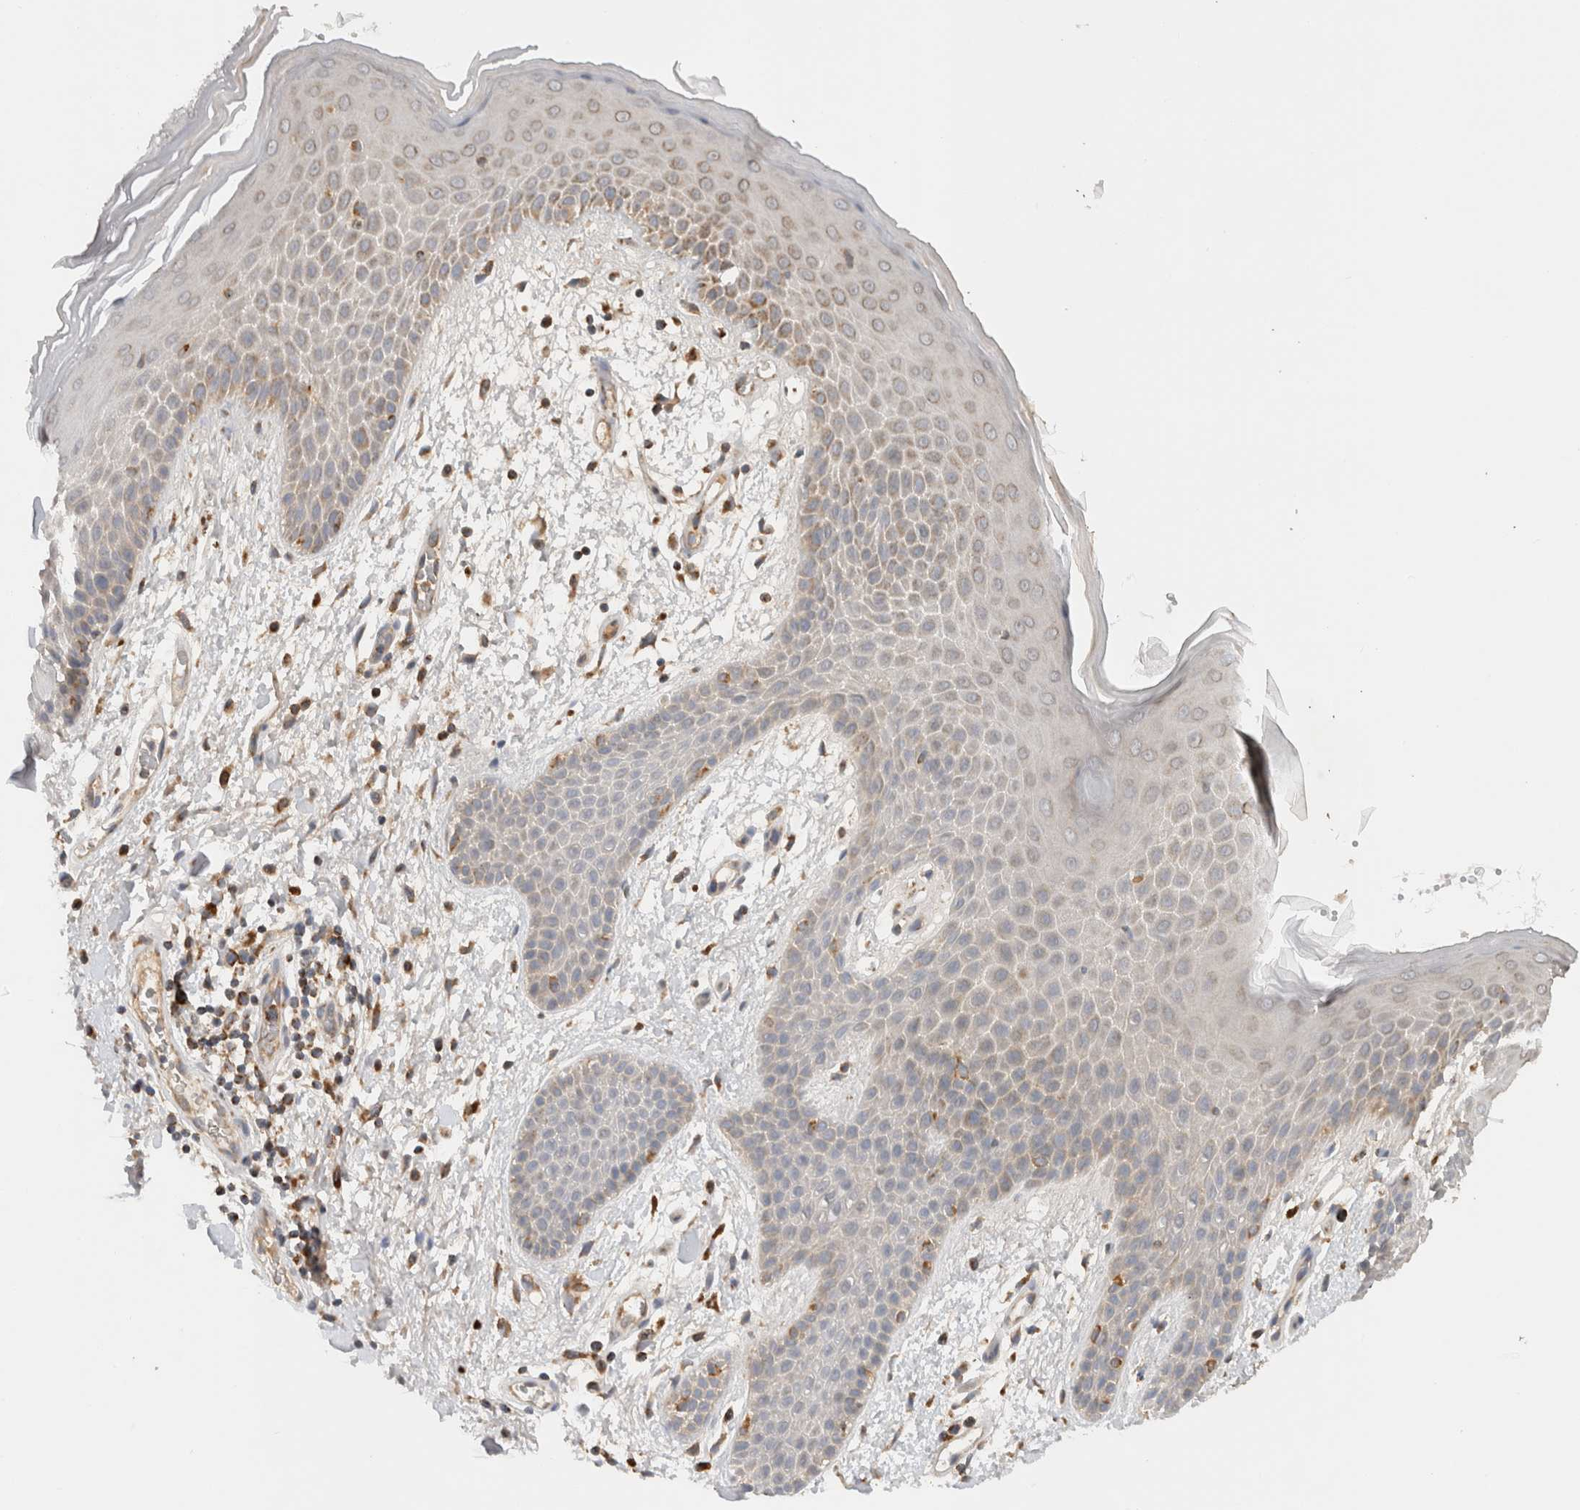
{"staining": {"intensity": "weak", "quantity": "<25%", "location": "cytoplasmic/membranous"}, "tissue": "skin", "cell_type": "Epidermal cells", "image_type": "normal", "snomed": [{"axis": "morphology", "description": "Normal tissue, NOS"}, {"axis": "topography", "description": "Anal"}], "caption": "Immunohistochemistry (IHC) image of benign skin: human skin stained with DAB displays no significant protein expression in epidermal cells. Nuclei are stained in blue.", "gene": "AMPD1", "patient": {"sex": "male", "age": 74}}